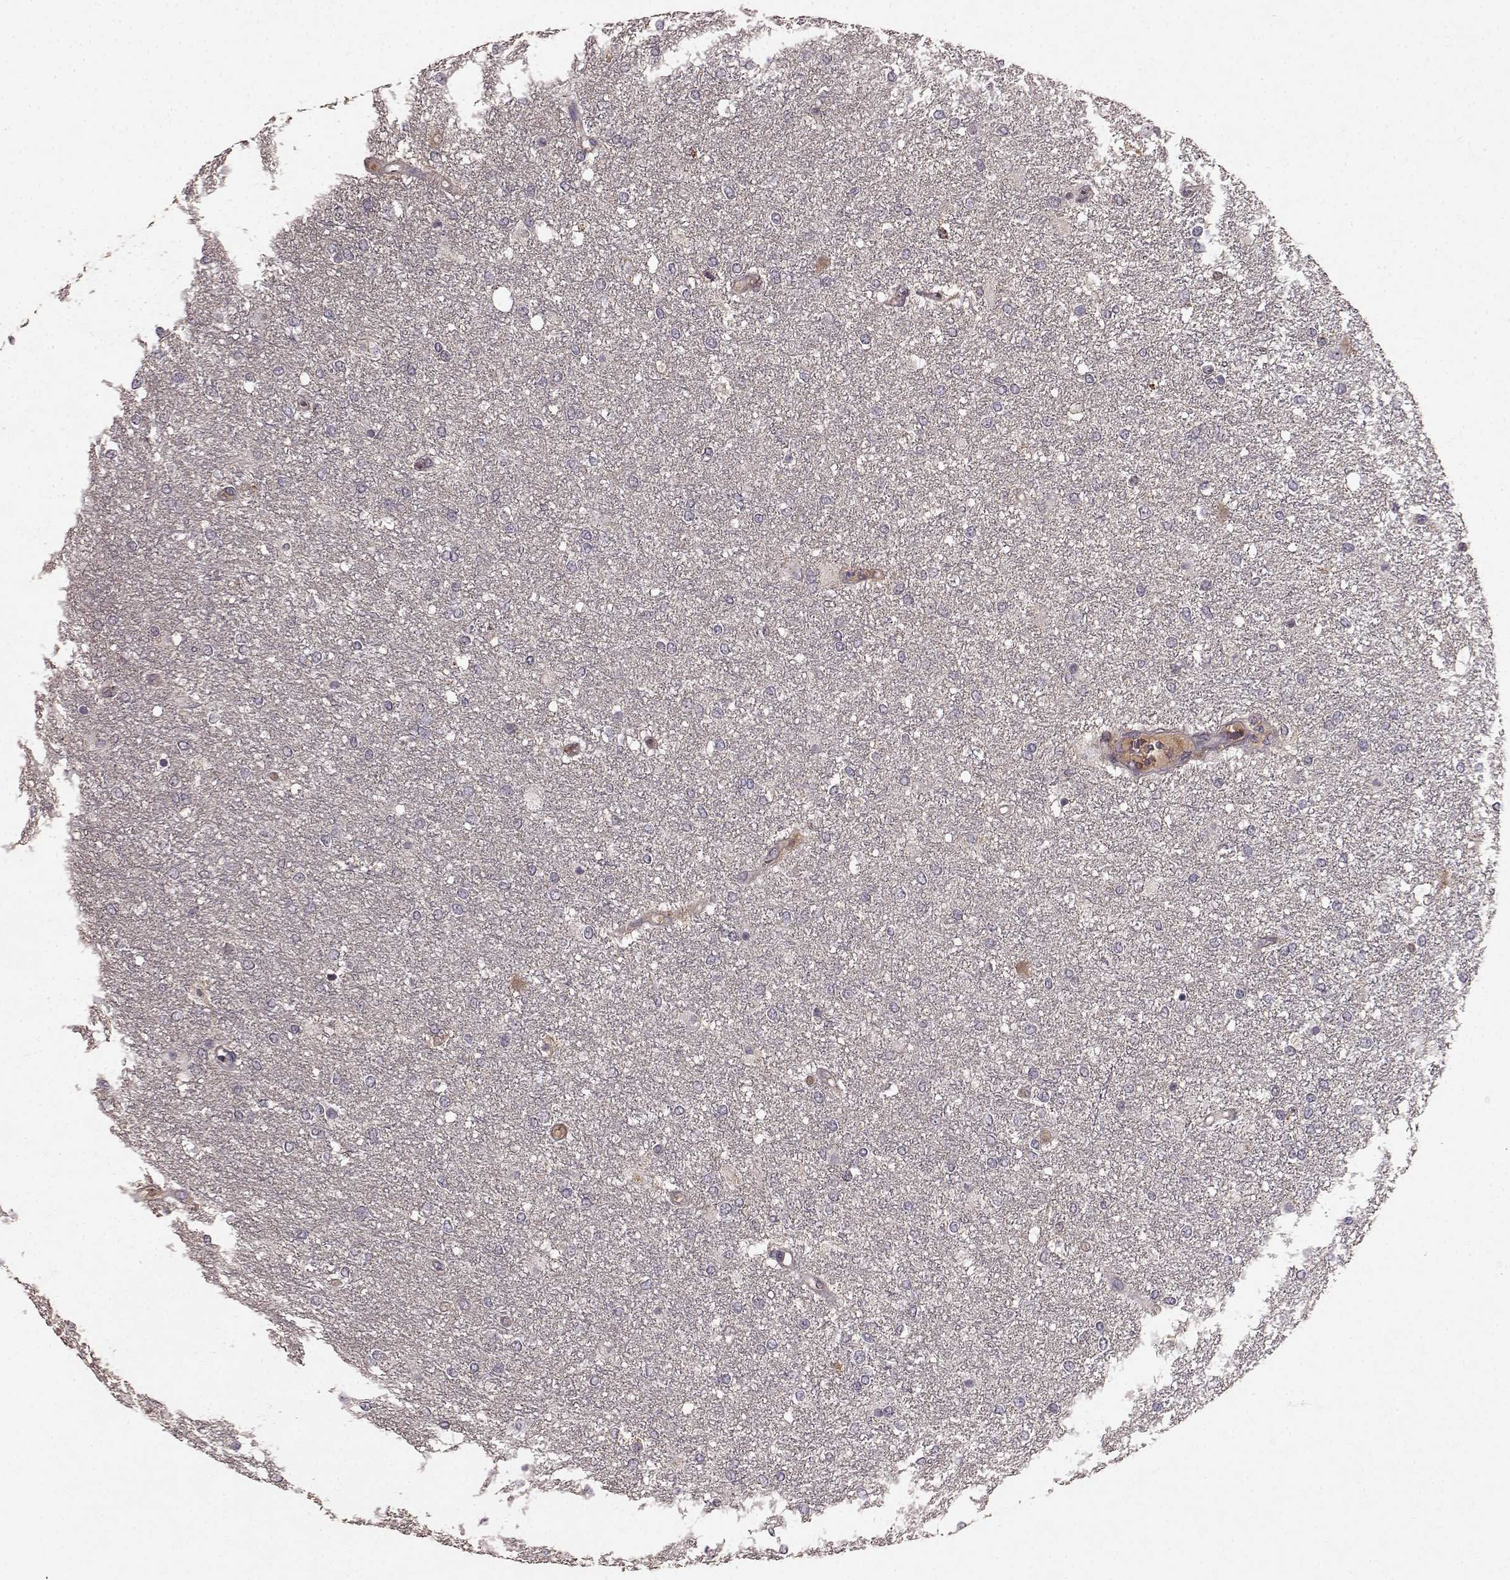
{"staining": {"intensity": "negative", "quantity": "none", "location": "none"}, "tissue": "glioma", "cell_type": "Tumor cells", "image_type": "cancer", "snomed": [{"axis": "morphology", "description": "Glioma, malignant, High grade"}, {"axis": "topography", "description": "Brain"}], "caption": "A micrograph of human malignant glioma (high-grade) is negative for staining in tumor cells.", "gene": "SLC22A18", "patient": {"sex": "female", "age": 61}}